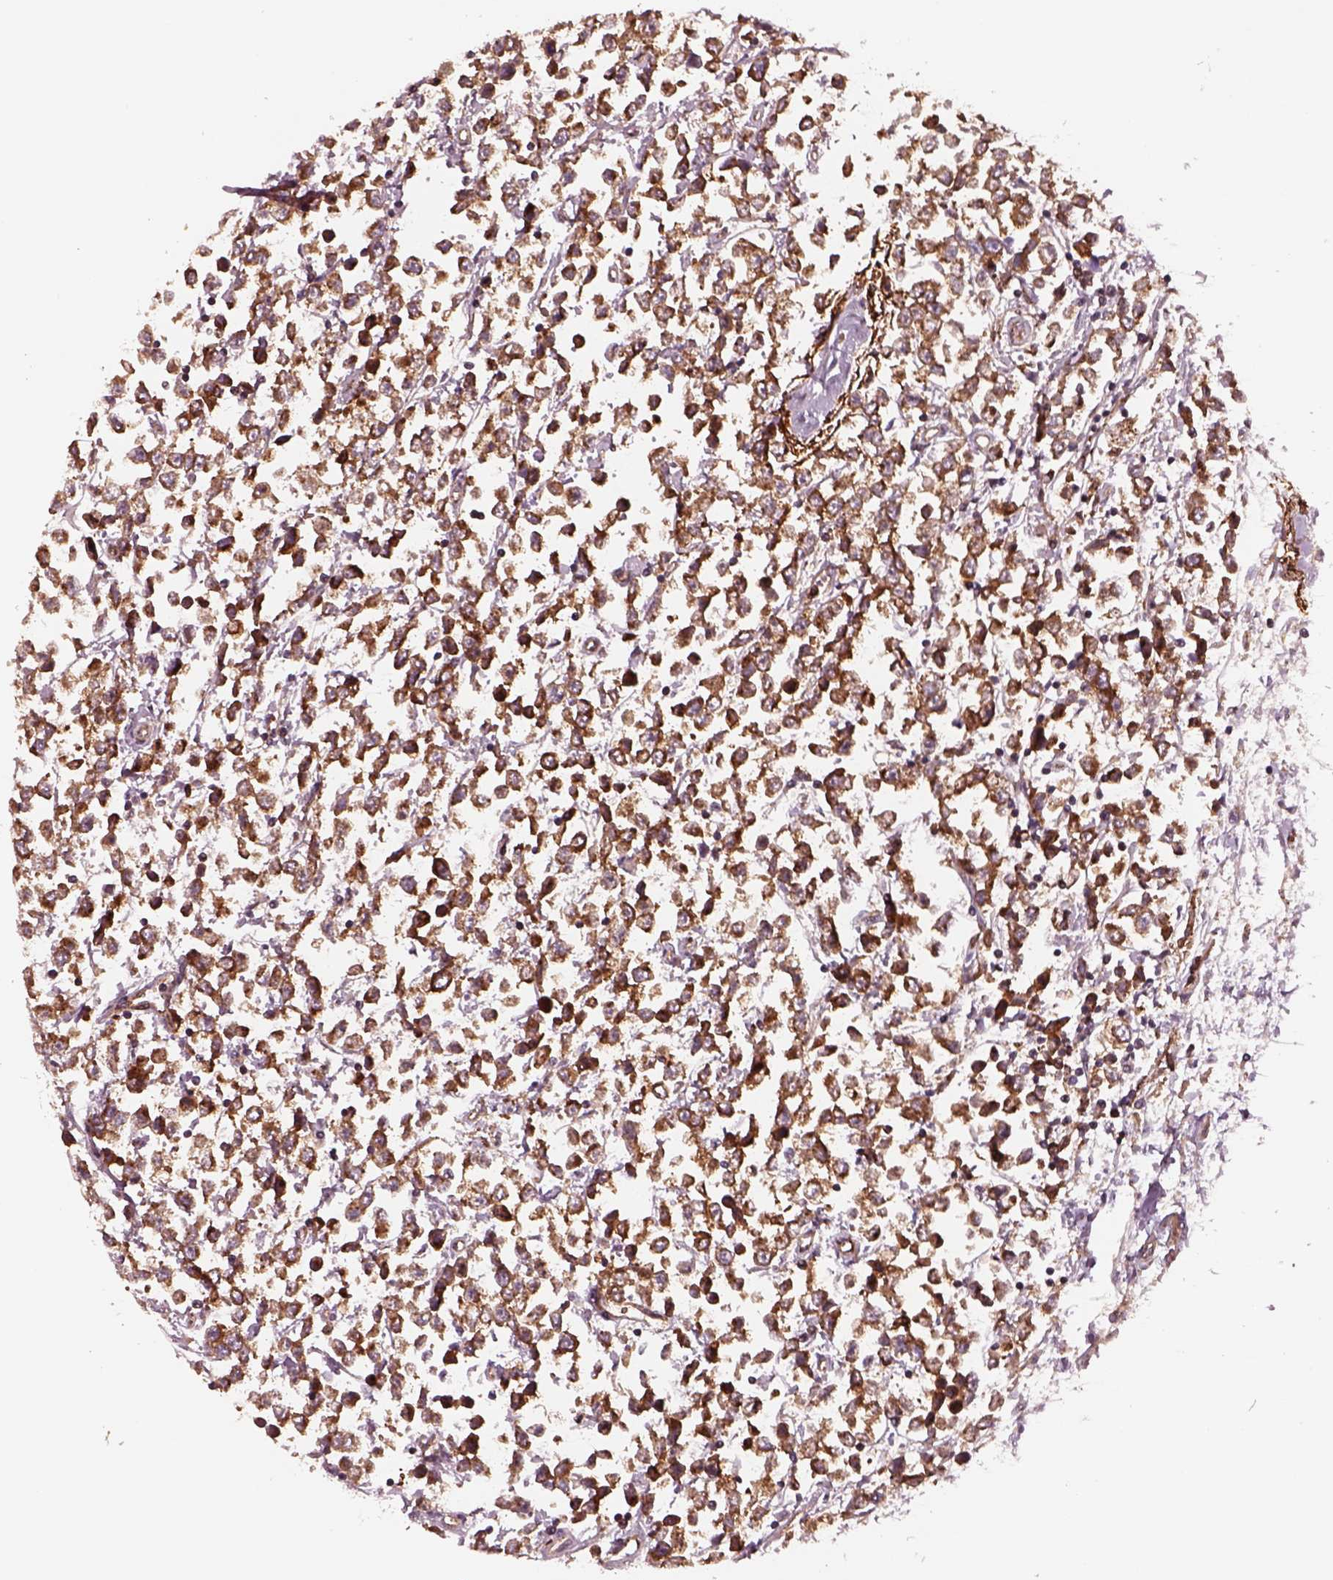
{"staining": {"intensity": "strong", "quantity": ">75%", "location": "cytoplasmic/membranous"}, "tissue": "testis cancer", "cell_type": "Tumor cells", "image_type": "cancer", "snomed": [{"axis": "morphology", "description": "Seminoma, NOS"}, {"axis": "topography", "description": "Testis"}], "caption": "Seminoma (testis) tissue displays strong cytoplasmic/membranous staining in about >75% of tumor cells", "gene": "WASHC2A", "patient": {"sex": "male", "age": 34}}